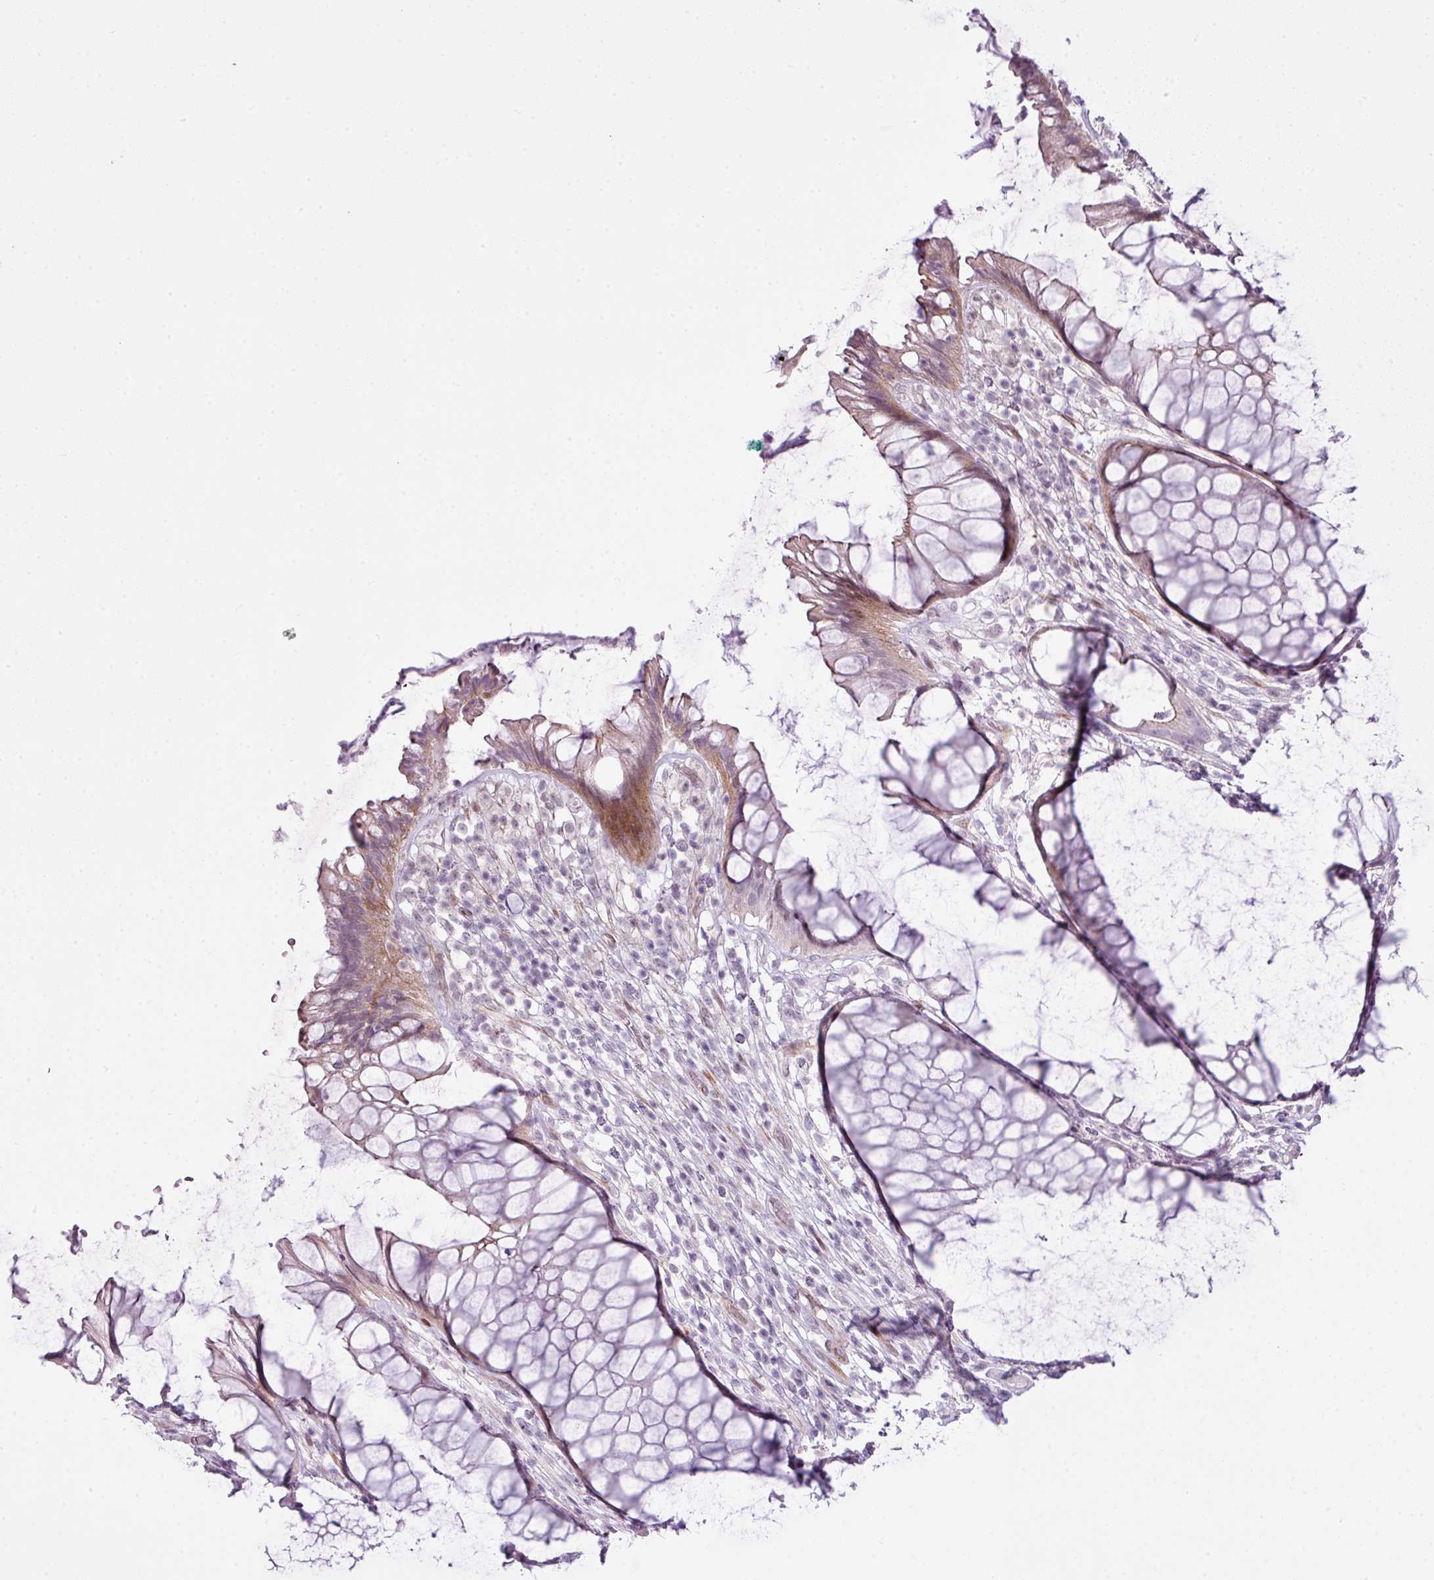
{"staining": {"intensity": "weak", "quantity": "25%-75%", "location": "cytoplasmic/membranous"}, "tissue": "rectum", "cell_type": "Glandular cells", "image_type": "normal", "snomed": [{"axis": "morphology", "description": "Normal tissue, NOS"}, {"axis": "topography", "description": "Smooth muscle"}, {"axis": "topography", "description": "Rectum"}], "caption": "Approximately 25%-75% of glandular cells in unremarkable human rectum reveal weak cytoplasmic/membranous protein expression as visualized by brown immunohistochemical staining.", "gene": "ZNF688", "patient": {"sex": "male", "age": 53}}